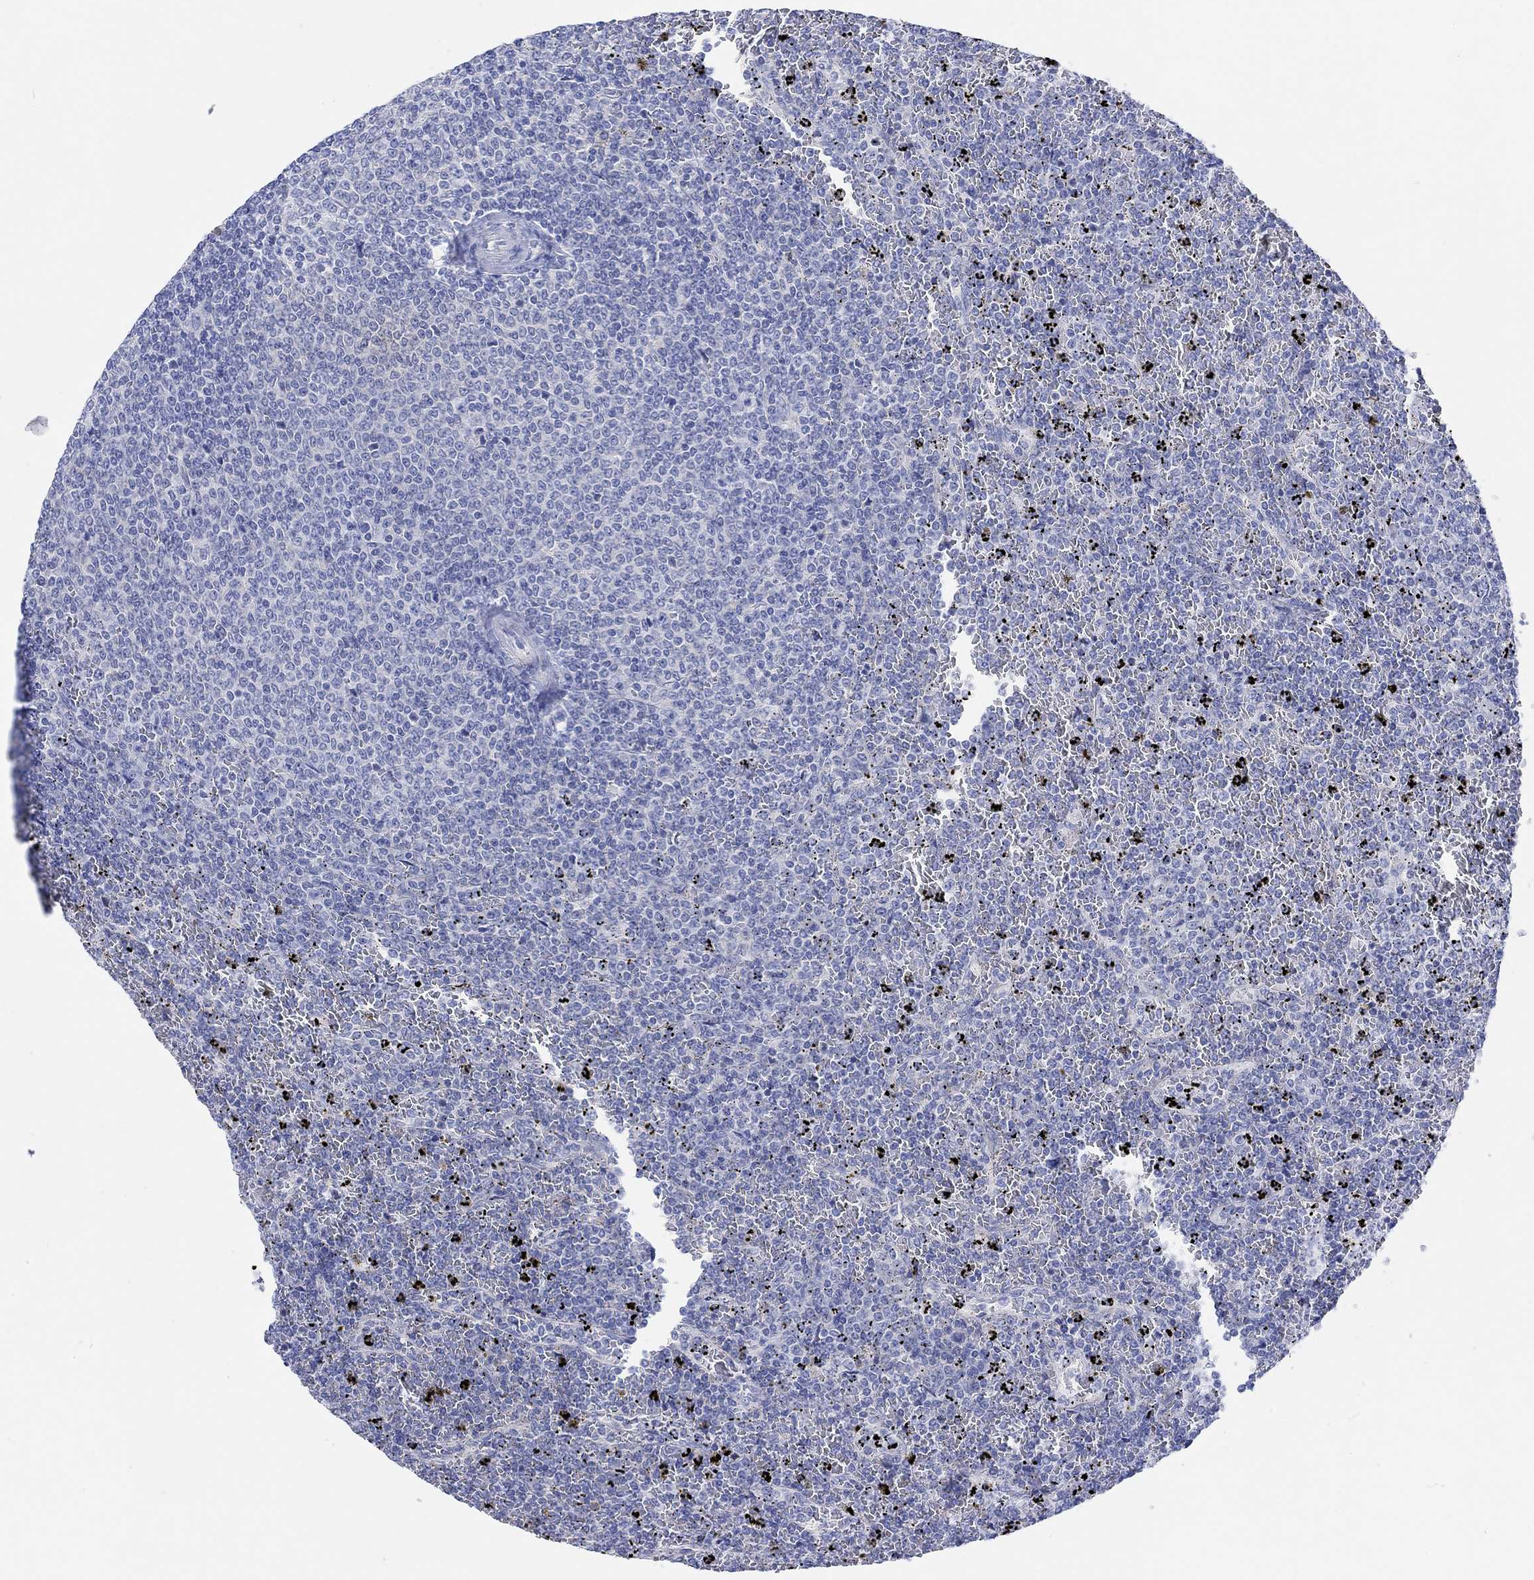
{"staining": {"intensity": "negative", "quantity": "none", "location": "none"}, "tissue": "lymphoma", "cell_type": "Tumor cells", "image_type": "cancer", "snomed": [{"axis": "morphology", "description": "Malignant lymphoma, non-Hodgkin's type, Low grade"}, {"axis": "topography", "description": "Spleen"}], "caption": "DAB immunohistochemical staining of human lymphoma exhibits no significant expression in tumor cells.", "gene": "REEP6", "patient": {"sex": "female", "age": 77}}